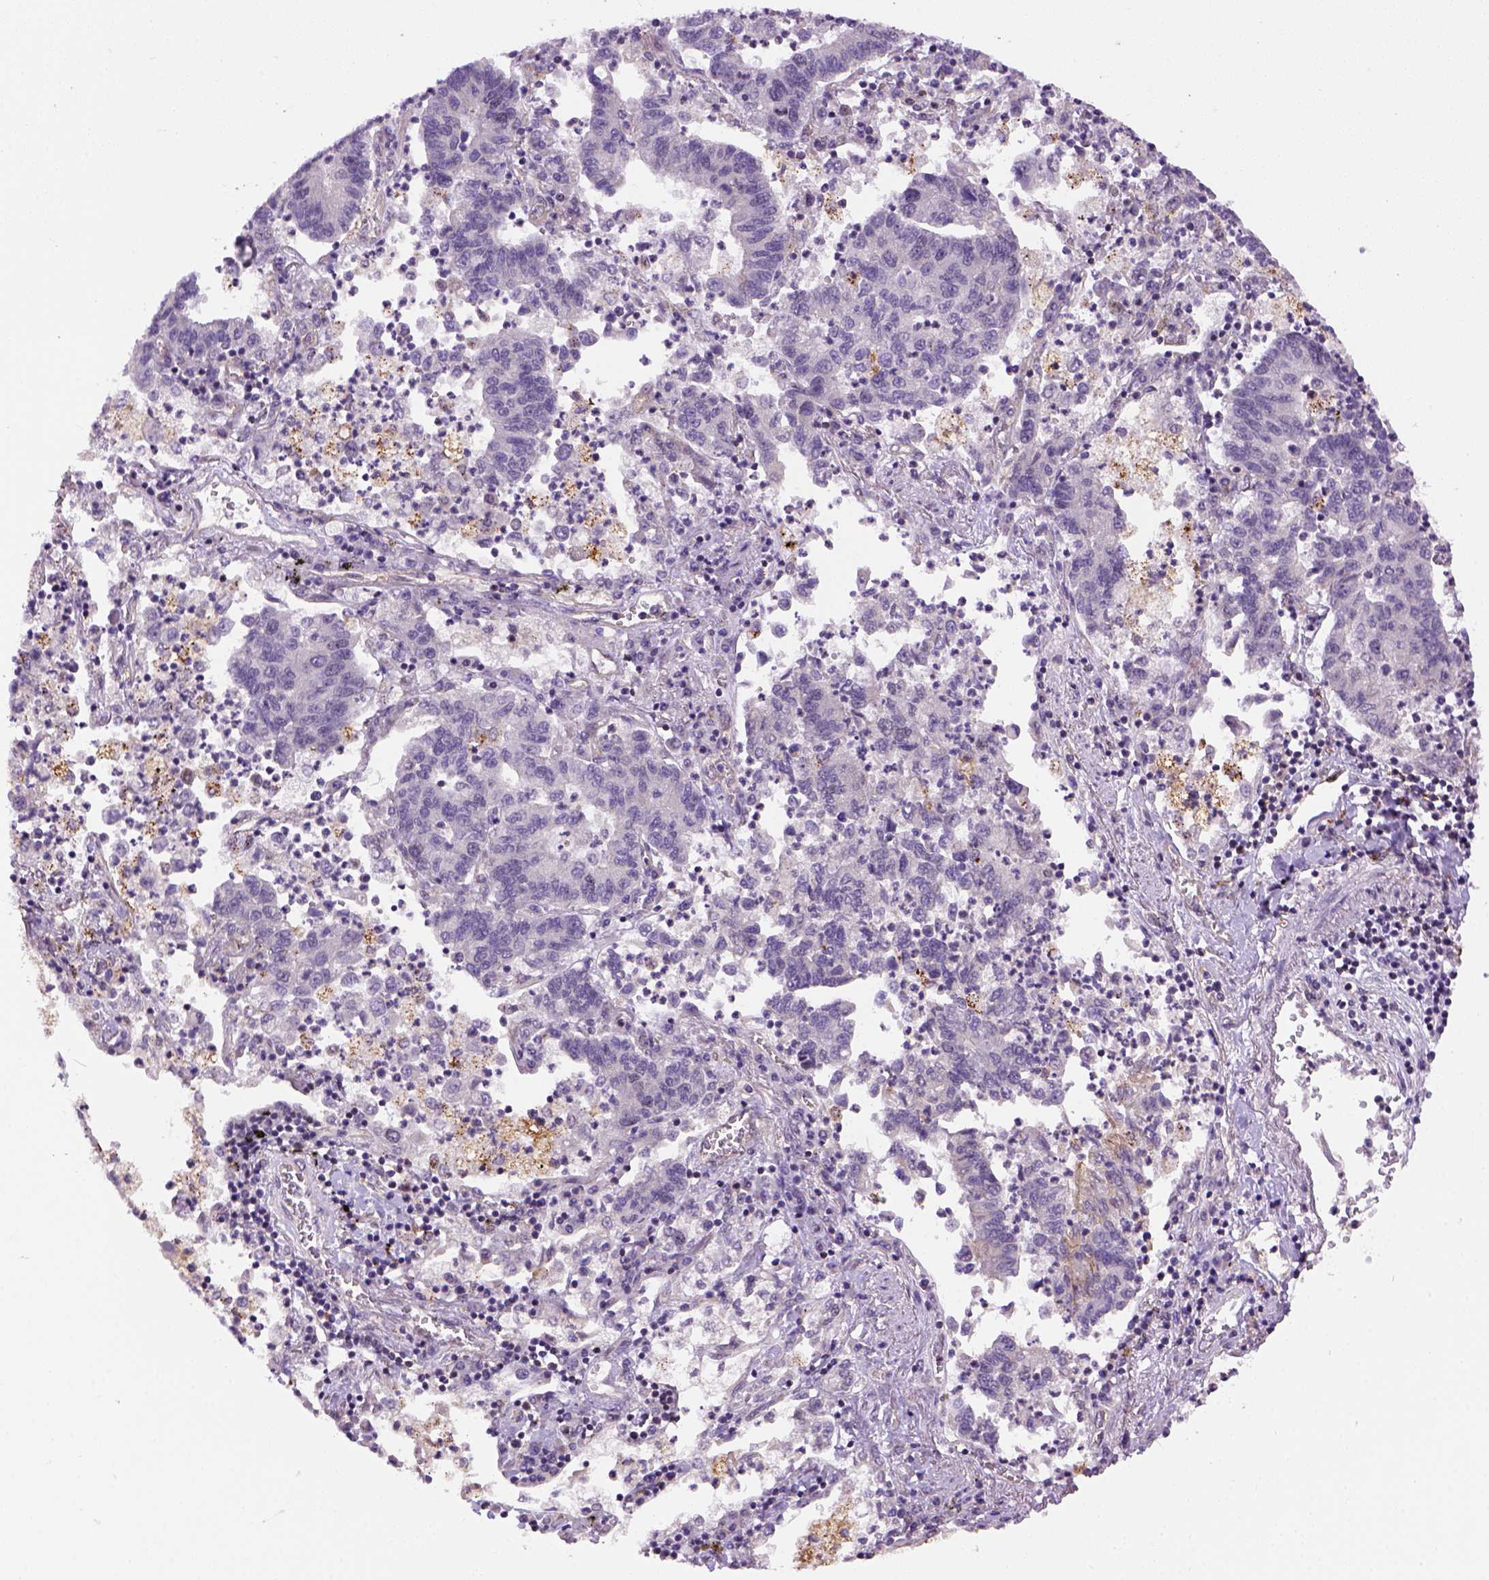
{"staining": {"intensity": "negative", "quantity": "none", "location": "none"}, "tissue": "lung cancer", "cell_type": "Tumor cells", "image_type": "cancer", "snomed": [{"axis": "morphology", "description": "Adenocarcinoma, NOS"}, {"axis": "topography", "description": "Lung"}], "caption": "Immunohistochemistry of human lung cancer demonstrates no staining in tumor cells.", "gene": "KAZN", "patient": {"sex": "female", "age": 57}}